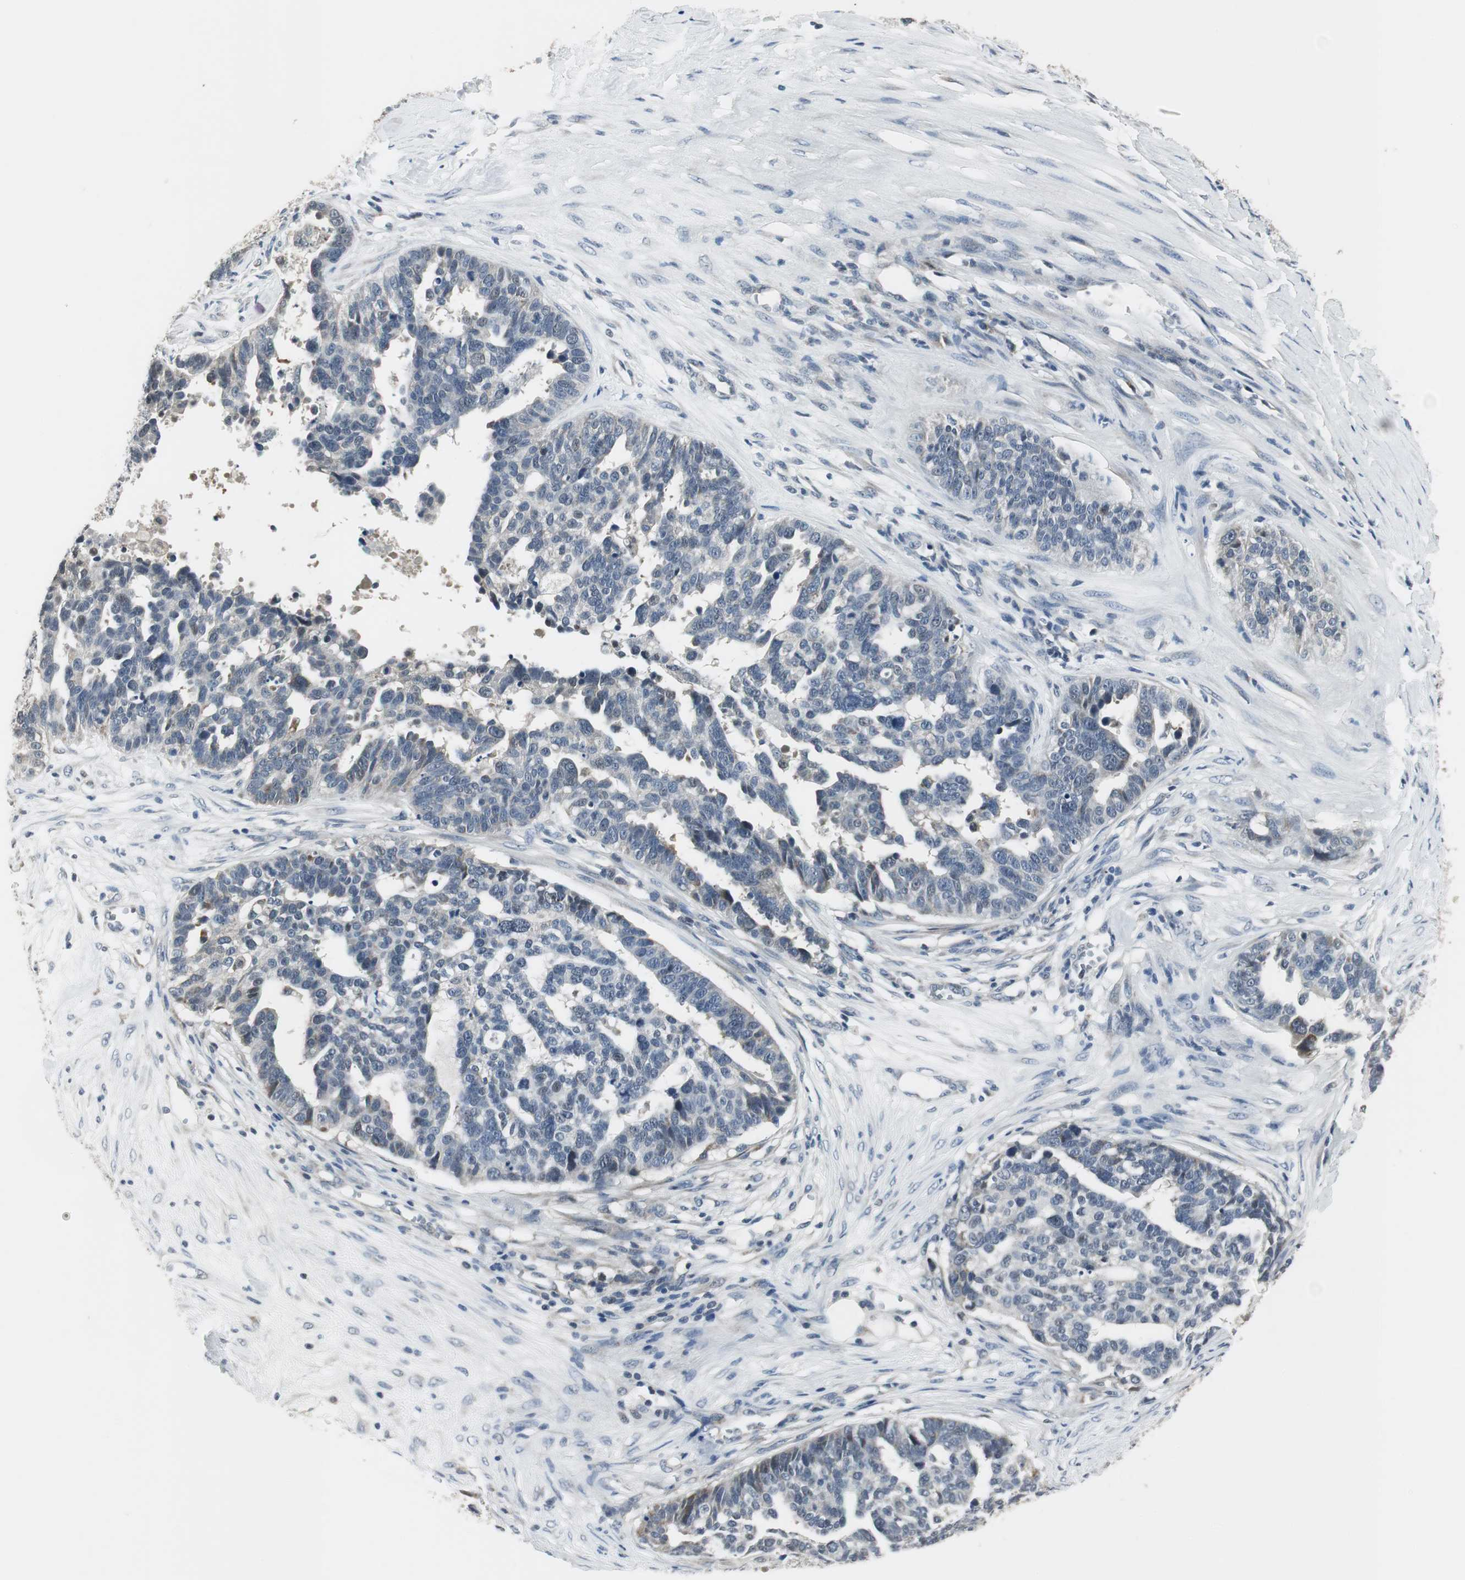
{"staining": {"intensity": "weak", "quantity": "<25%", "location": "cytoplasmic/membranous"}, "tissue": "ovarian cancer", "cell_type": "Tumor cells", "image_type": "cancer", "snomed": [{"axis": "morphology", "description": "Cystadenocarcinoma, serous, NOS"}, {"axis": "topography", "description": "Ovary"}], "caption": "The histopathology image demonstrates no staining of tumor cells in ovarian serous cystadenocarcinoma. (DAB (3,3'-diaminobenzidine) IHC, high magnification).", "gene": "CCT5", "patient": {"sex": "female", "age": 59}}